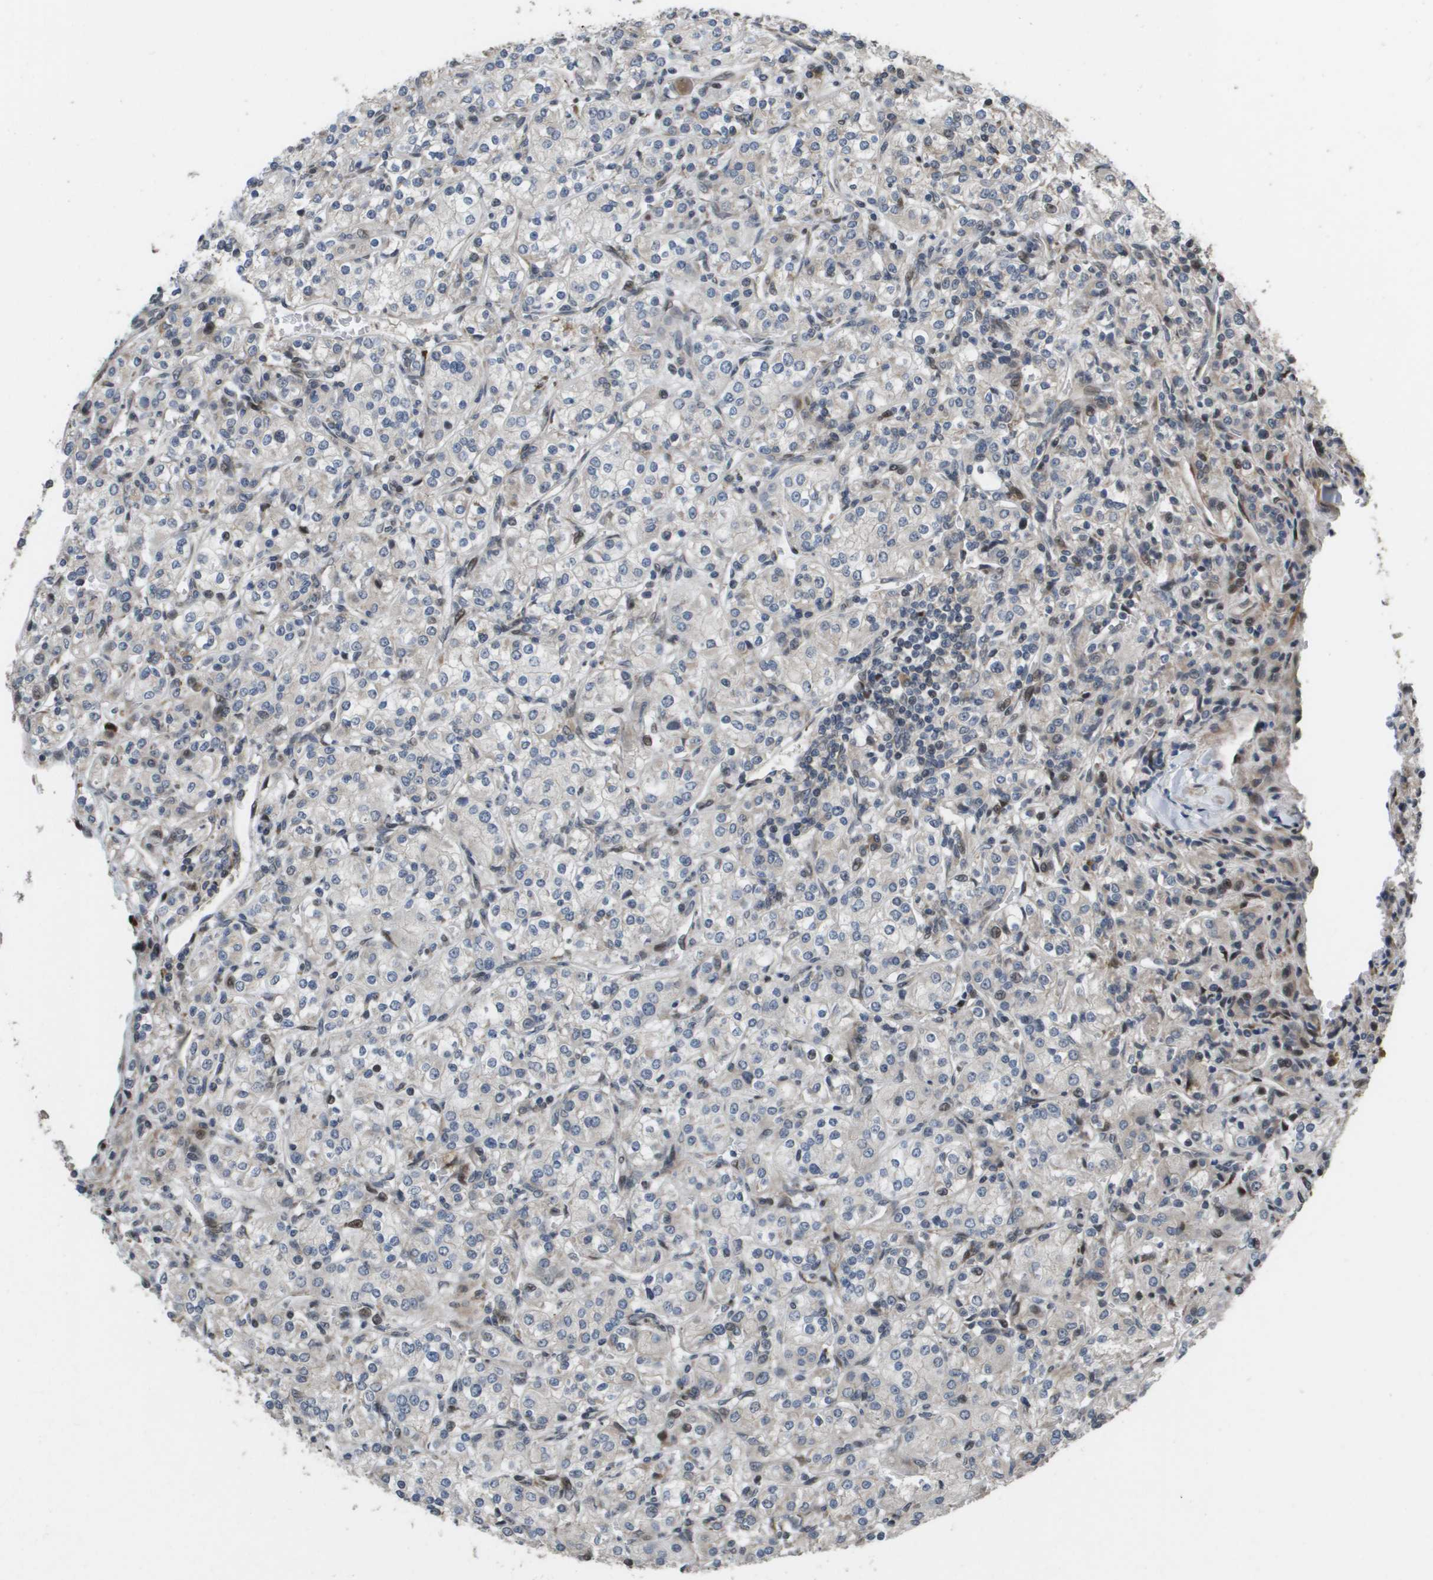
{"staining": {"intensity": "negative", "quantity": "none", "location": "none"}, "tissue": "renal cancer", "cell_type": "Tumor cells", "image_type": "cancer", "snomed": [{"axis": "morphology", "description": "Adenocarcinoma, NOS"}, {"axis": "topography", "description": "Kidney"}], "caption": "A photomicrograph of human renal cancer (adenocarcinoma) is negative for staining in tumor cells.", "gene": "AXIN2", "patient": {"sex": "male", "age": 77}}